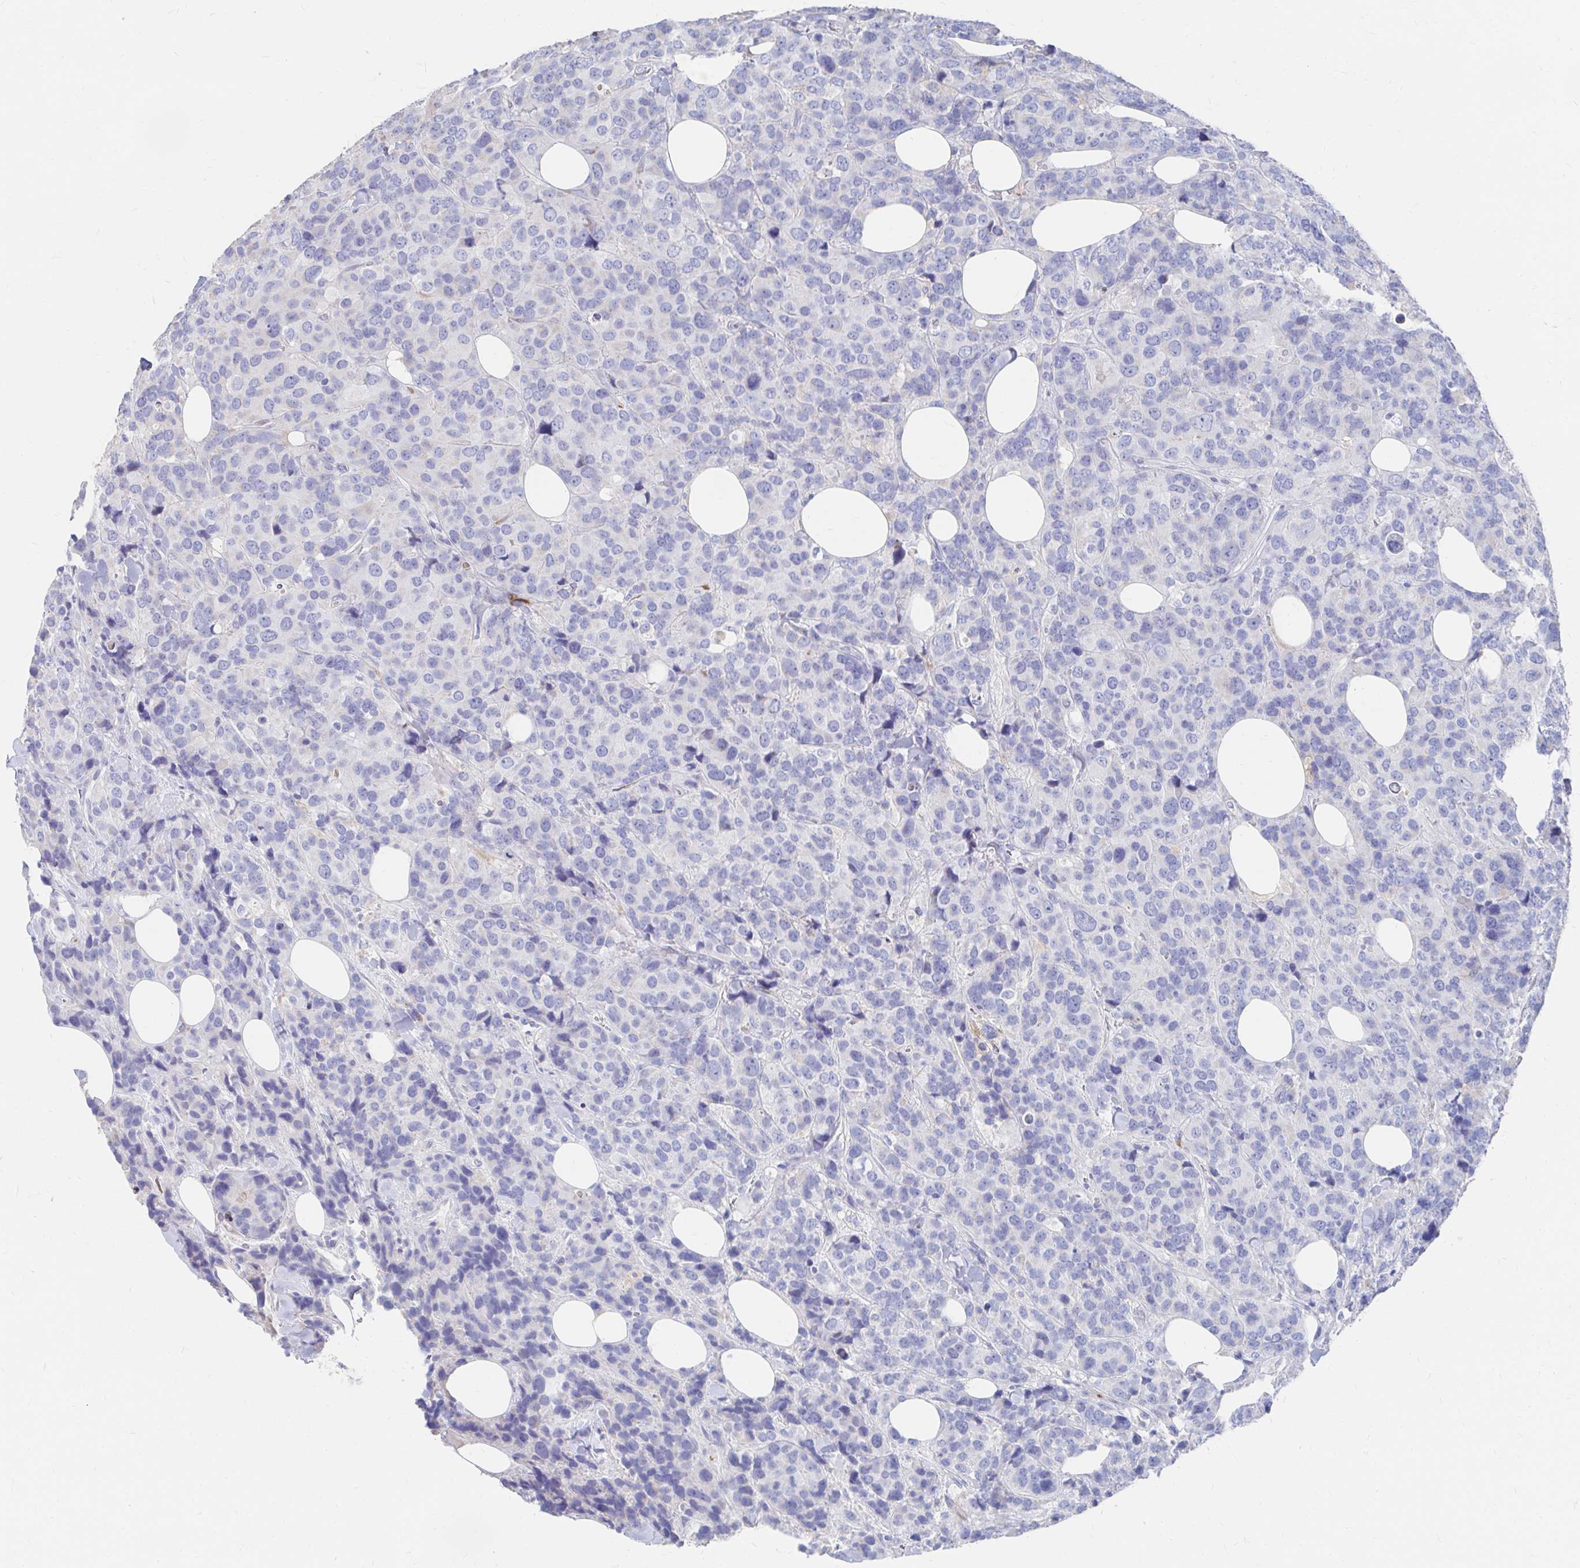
{"staining": {"intensity": "negative", "quantity": "none", "location": "none"}, "tissue": "breast cancer", "cell_type": "Tumor cells", "image_type": "cancer", "snomed": [{"axis": "morphology", "description": "Lobular carcinoma"}, {"axis": "topography", "description": "Breast"}], "caption": "Tumor cells show no significant expression in breast cancer (lobular carcinoma).", "gene": "LAMC3", "patient": {"sex": "female", "age": 59}}